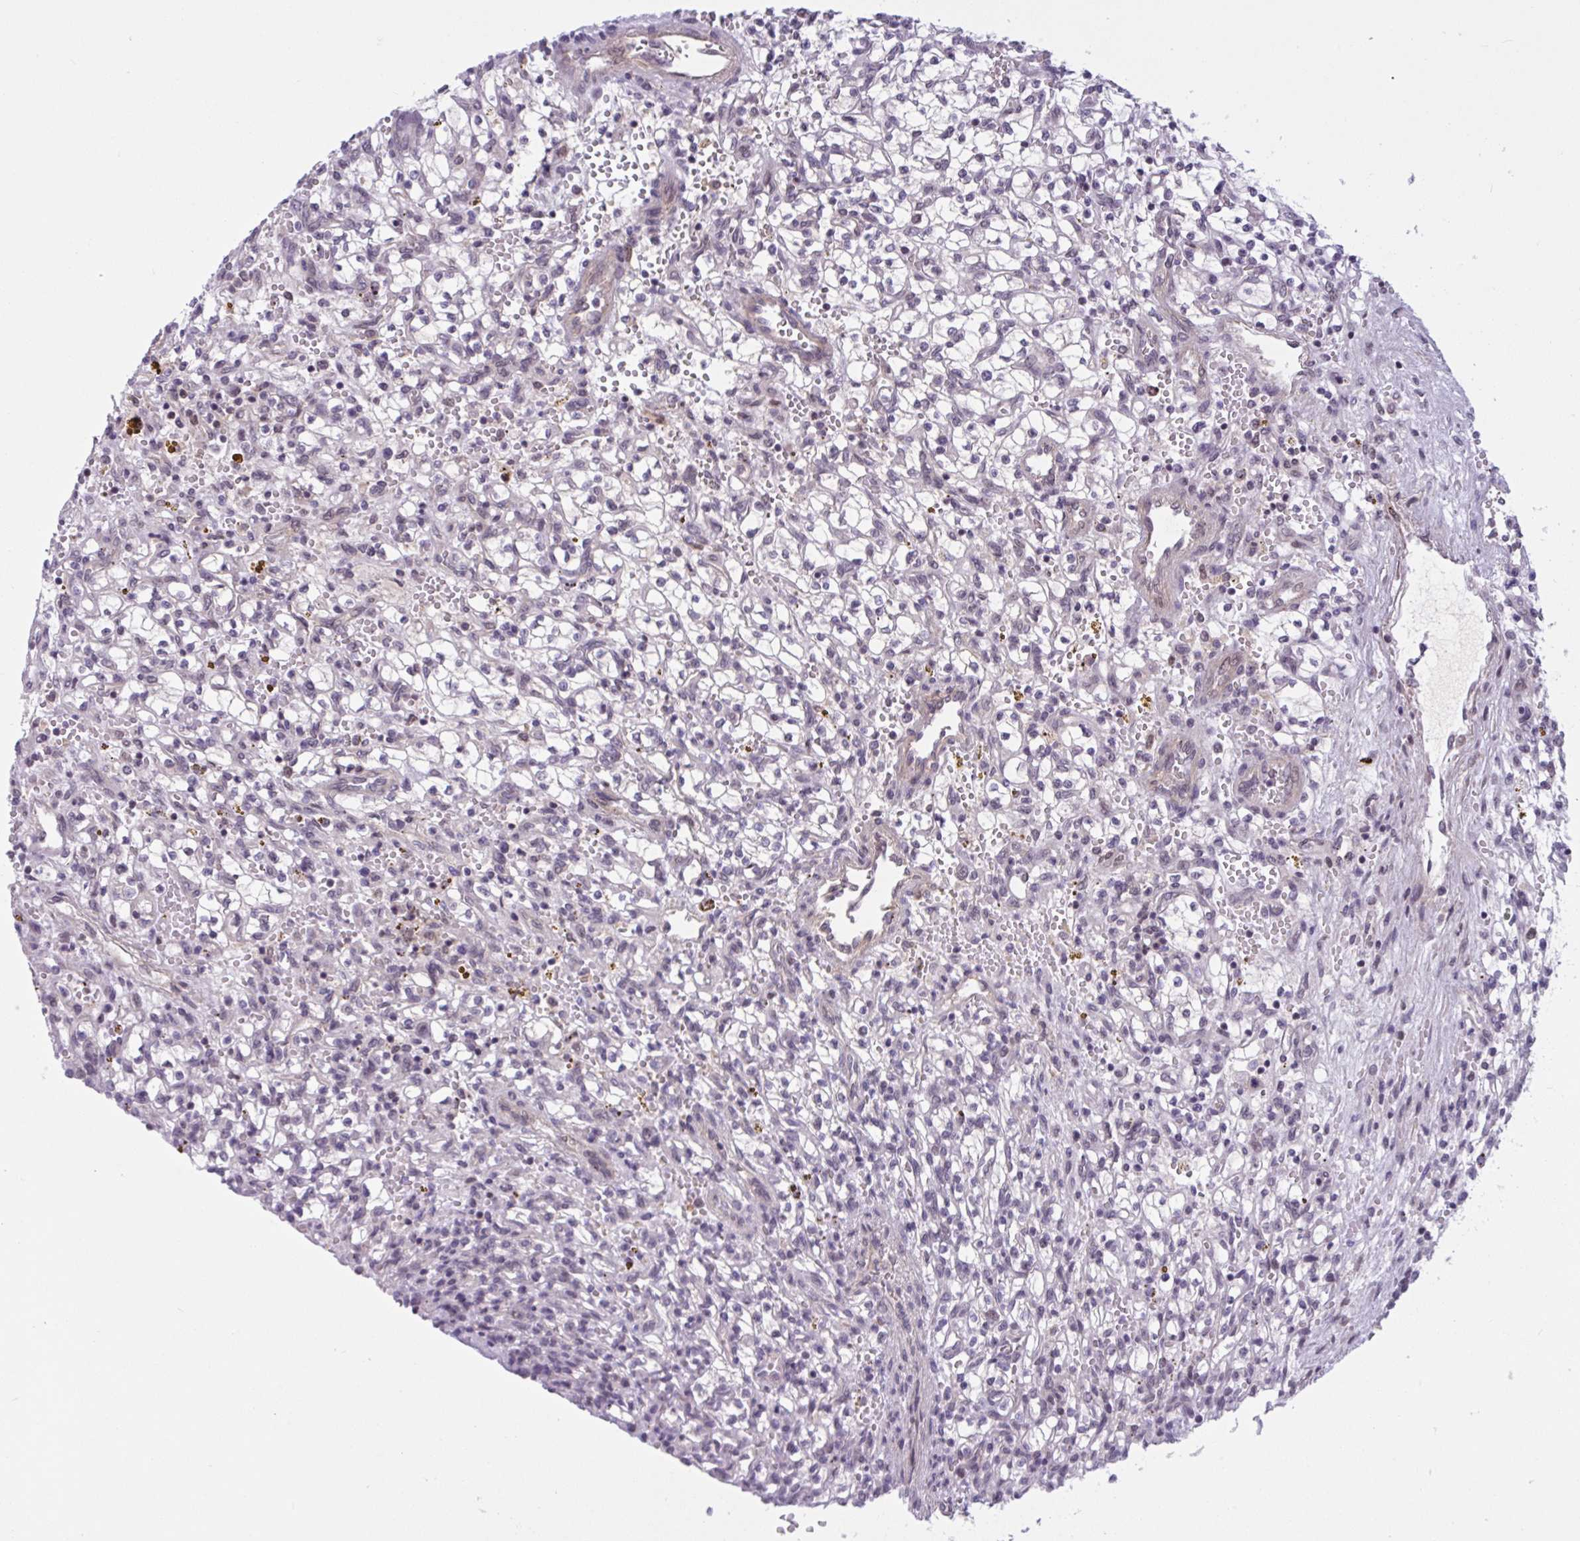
{"staining": {"intensity": "negative", "quantity": "none", "location": "none"}, "tissue": "renal cancer", "cell_type": "Tumor cells", "image_type": "cancer", "snomed": [{"axis": "morphology", "description": "Adenocarcinoma, NOS"}, {"axis": "topography", "description": "Kidney"}], "caption": "Immunohistochemical staining of renal cancer shows no significant expression in tumor cells.", "gene": "TTC7B", "patient": {"sex": "female", "age": 64}}